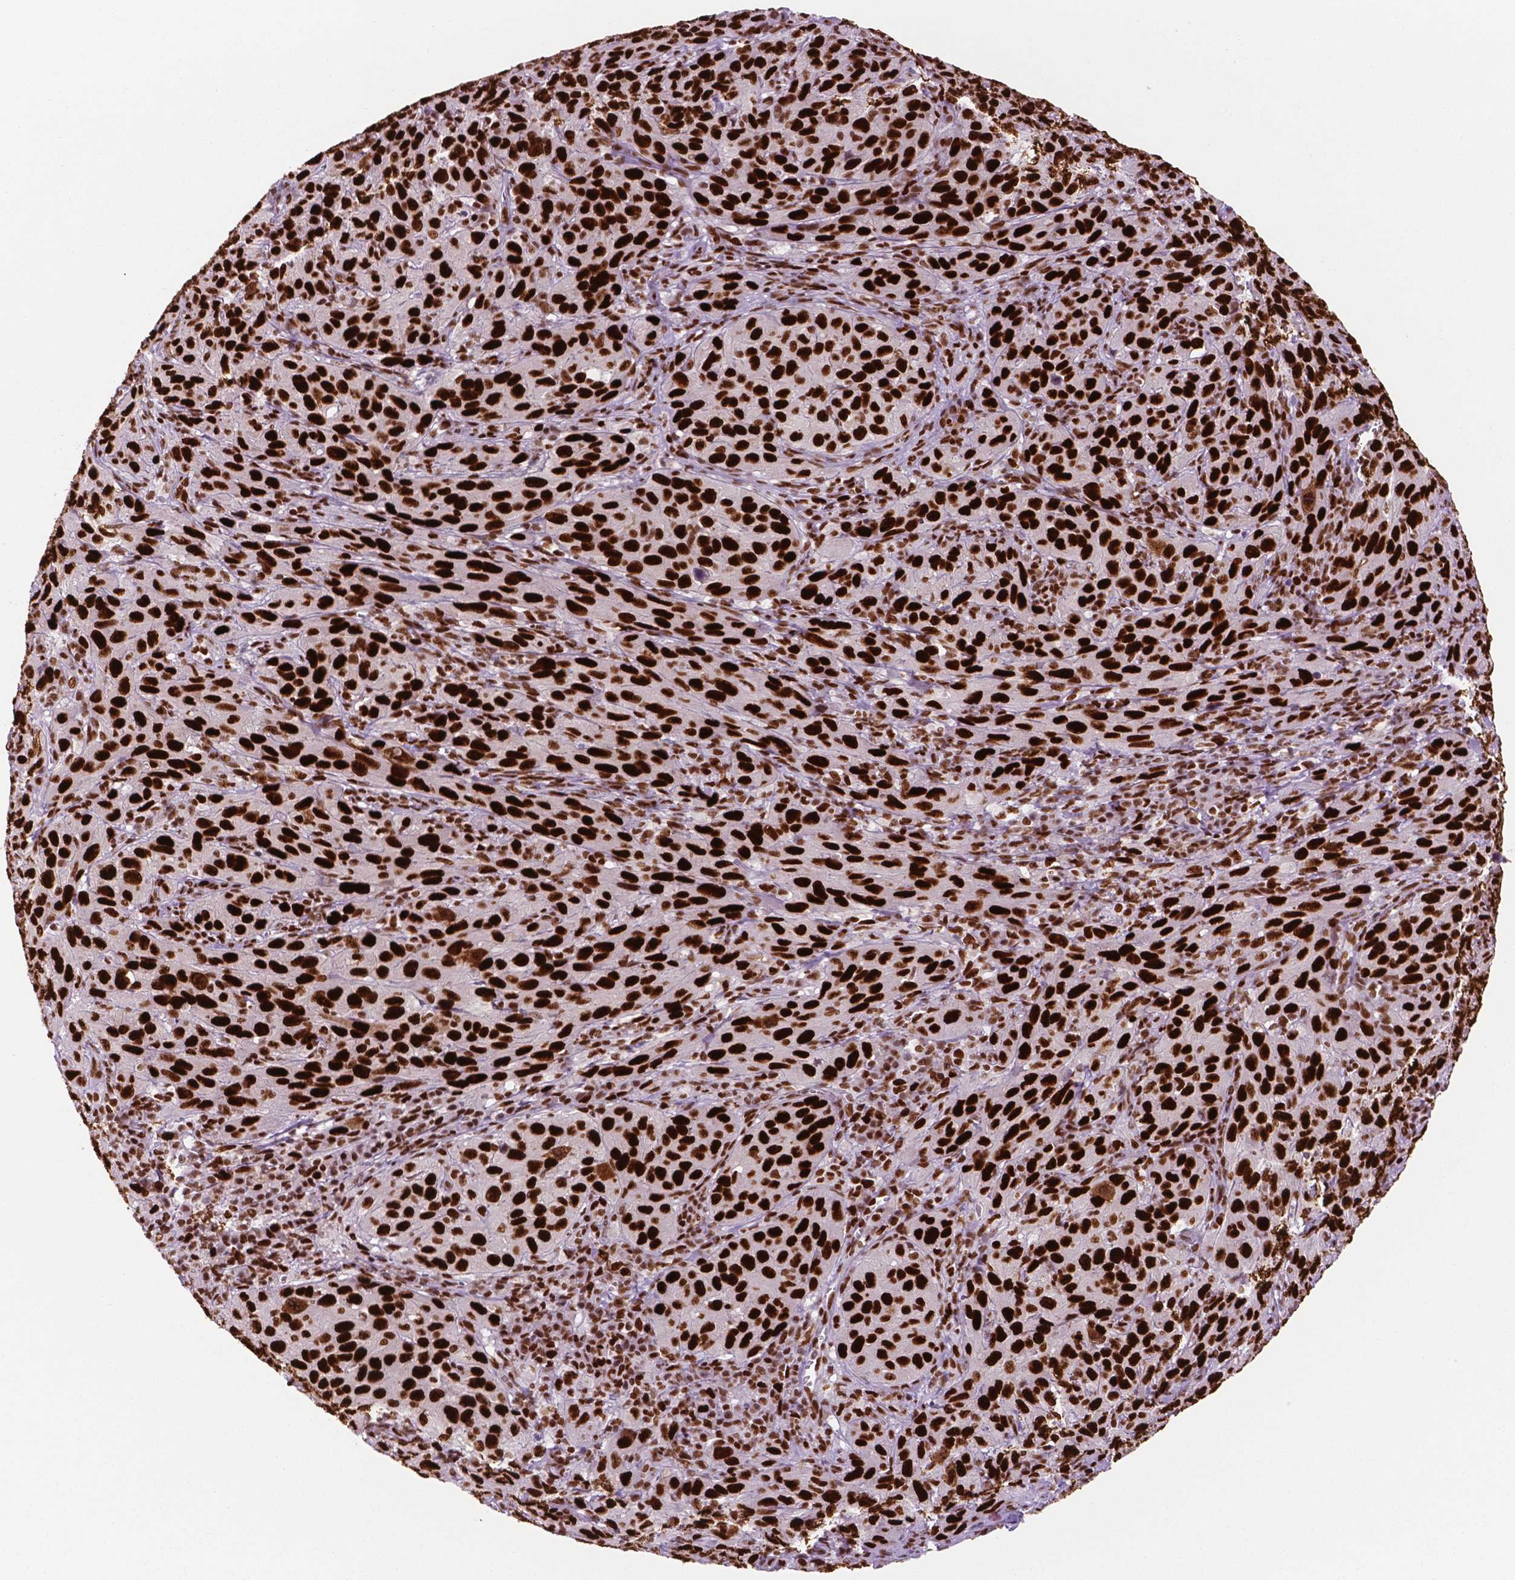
{"staining": {"intensity": "strong", "quantity": ">75%", "location": "nuclear"}, "tissue": "cervical cancer", "cell_type": "Tumor cells", "image_type": "cancer", "snomed": [{"axis": "morphology", "description": "Normal tissue, NOS"}, {"axis": "morphology", "description": "Squamous cell carcinoma, NOS"}, {"axis": "topography", "description": "Cervix"}], "caption": "Immunohistochemistry (IHC) histopathology image of neoplastic tissue: human cervical squamous cell carcinoma stained using IHC reveals high levels of strong protein expression localized specifically in the nuclear of tumor cells, appearing as a nuclear brown color.", "gene": "MSH6", "patient": {"sex": "female", "age": 51}}